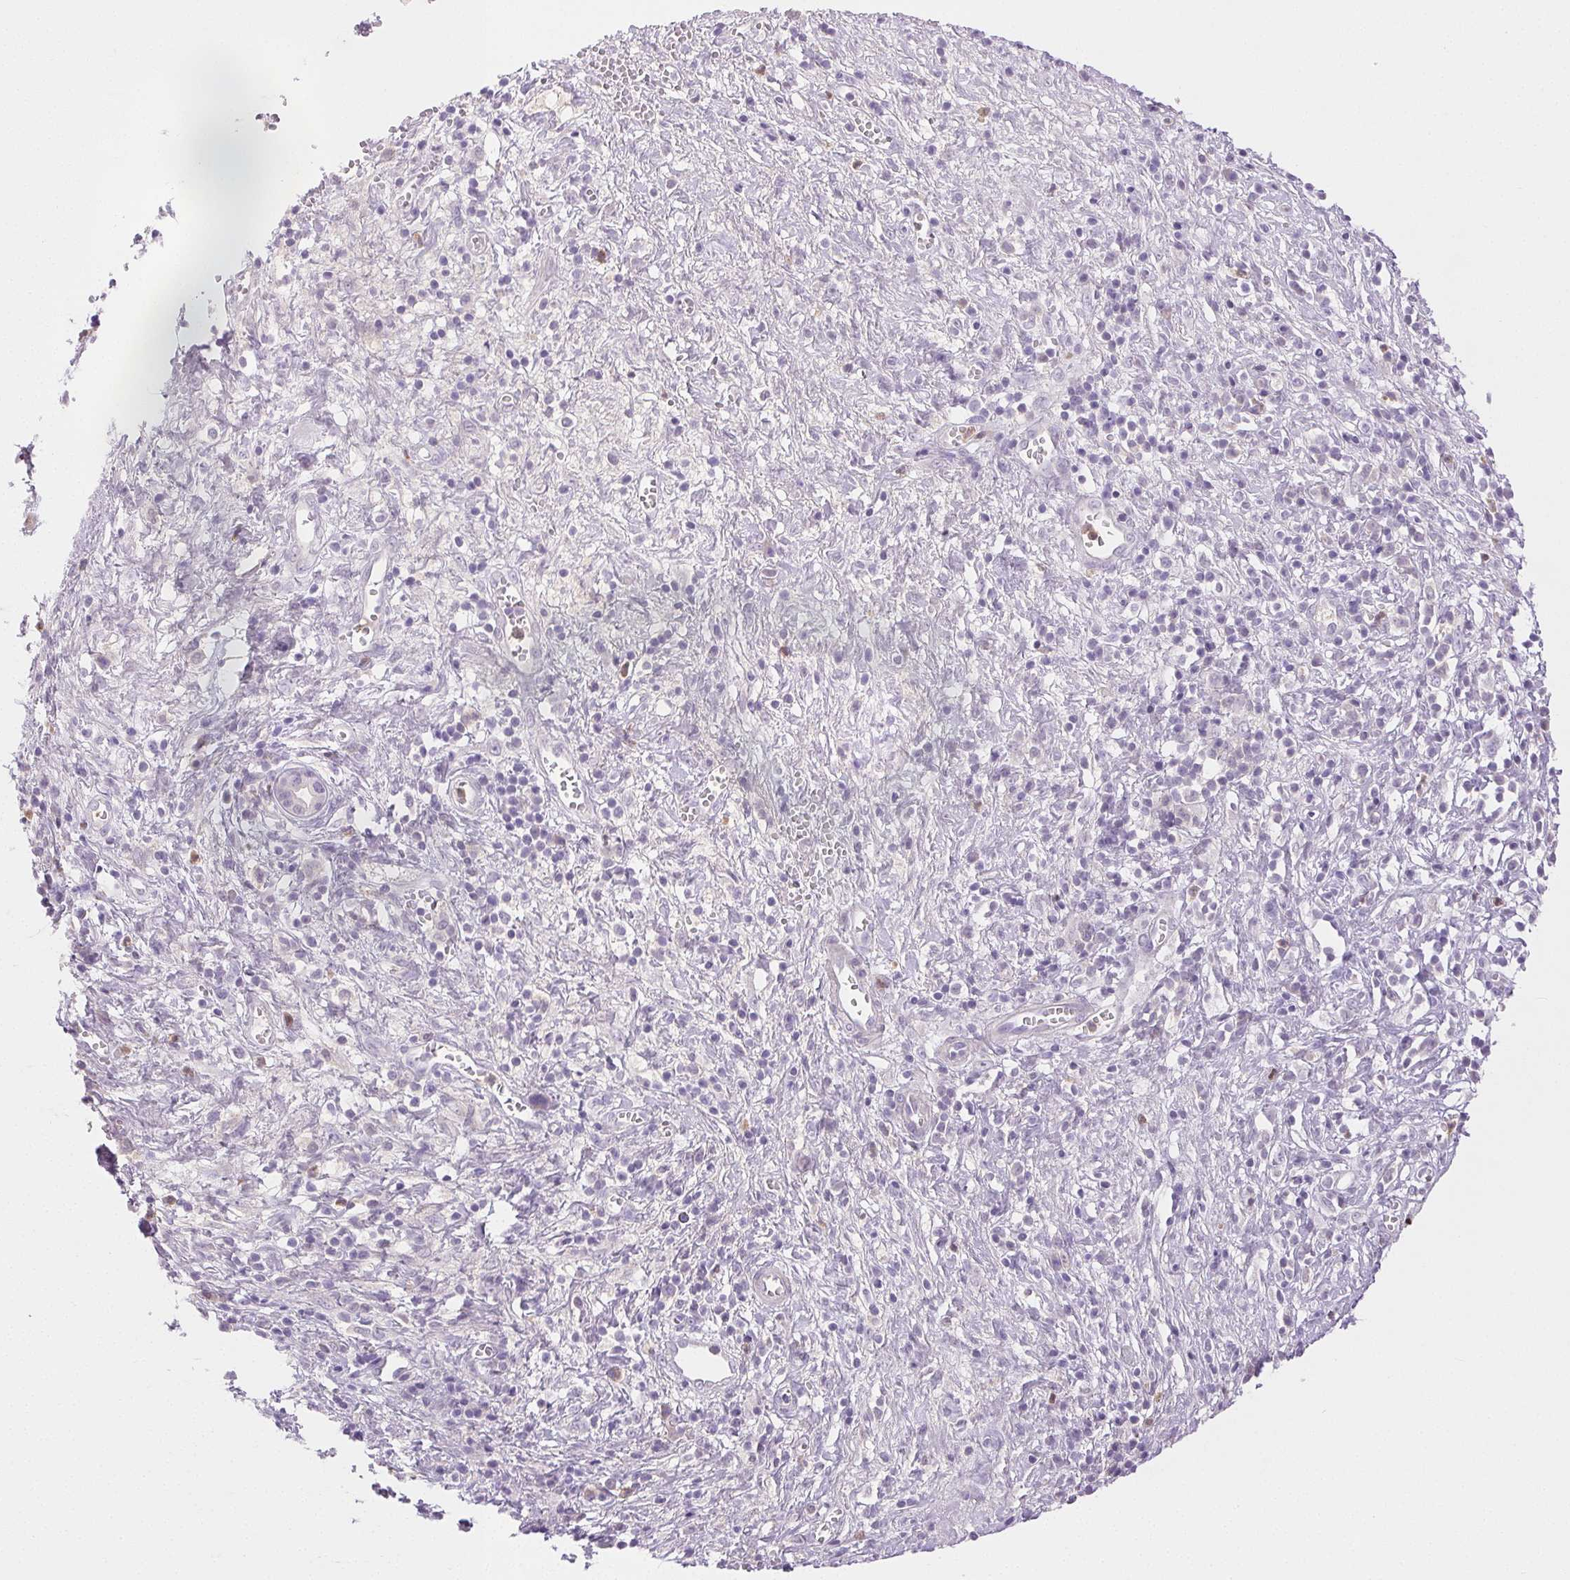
{"staining": {"intensity": "negative", "quantity": "none", "location": "none"}, "tissue": "pancreatic cancer", "cell_type": "Tumor cells", "image_type": "cancer", "snomed": [{"axis": "morphology", "description": "Adenocarcinoma, NOS"}, {"axis": "topography", "description": "Pancreas"}], "caption": "Immunohistochemistry (IHC) image of human pancreatic cancer (adenocarcinoma) stained for a protein (brown), which shows no staining in tumor cells. (DAB immunohistochemistry (IHC) visualized using brightfield microscopy, high magnification).", "gene": "EMX2", "patient": {"sex": "female", "age": 73}}